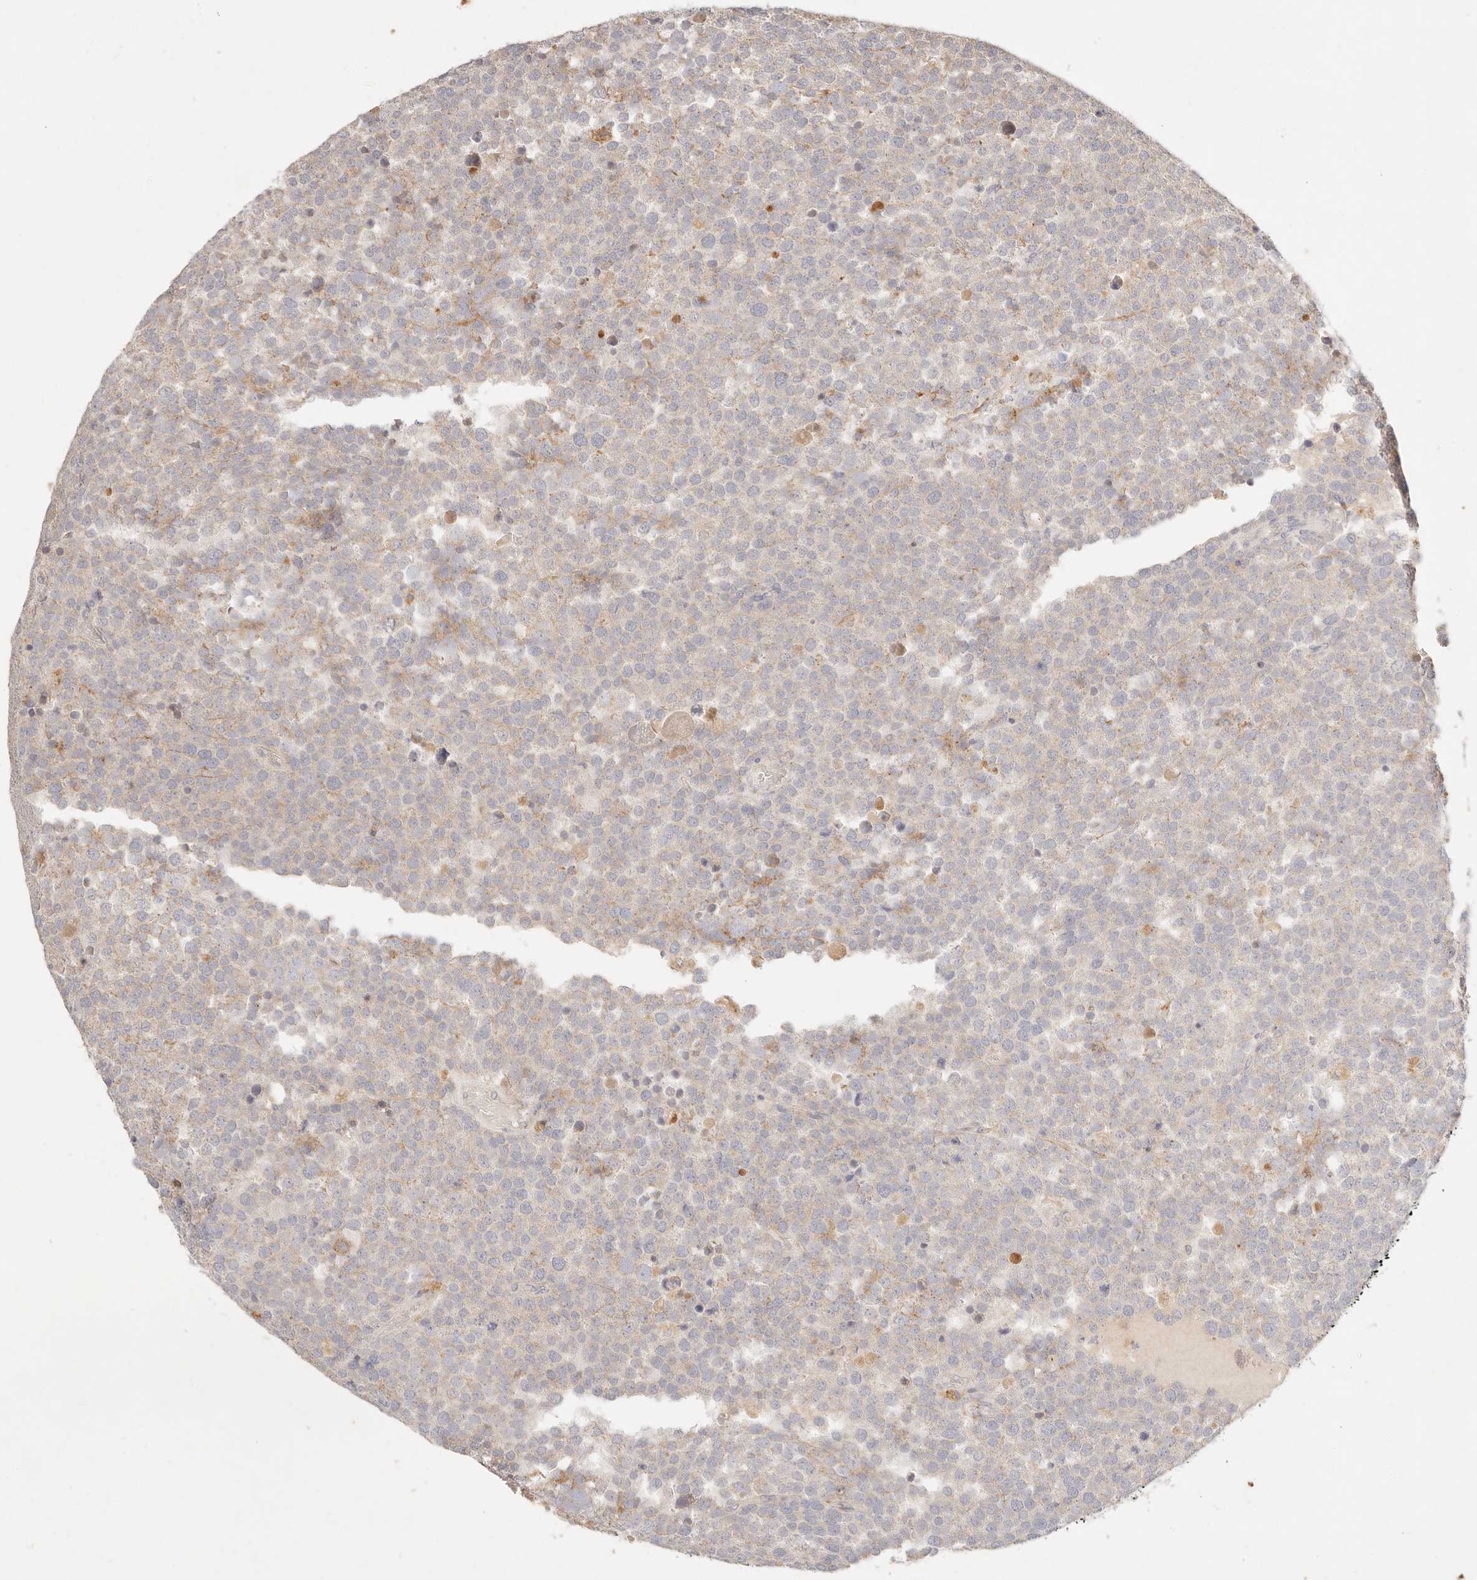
{"staining": {"intensity": "weak", "quantity": "<25%", "location": "cytoplasmic/membranous"}, "tissue": "testis cancer", "cell_type": "Tumor cells", "image_type": "cancer", "snomed": [{"axis": "morphology", "description": "Seminoma, NOS"}, {"axis": "topography", "description": "Testis"}], "caption": "Immunohistochemistry (IHC) of human testis seminoma demonstrates no positivity in tumor cells. (DAB (3,3'-diaminobenzidine) immunohistochemistry, high magnification).", "gene": "ACOX1", "patient": {"sex": "male", "age": 71}}